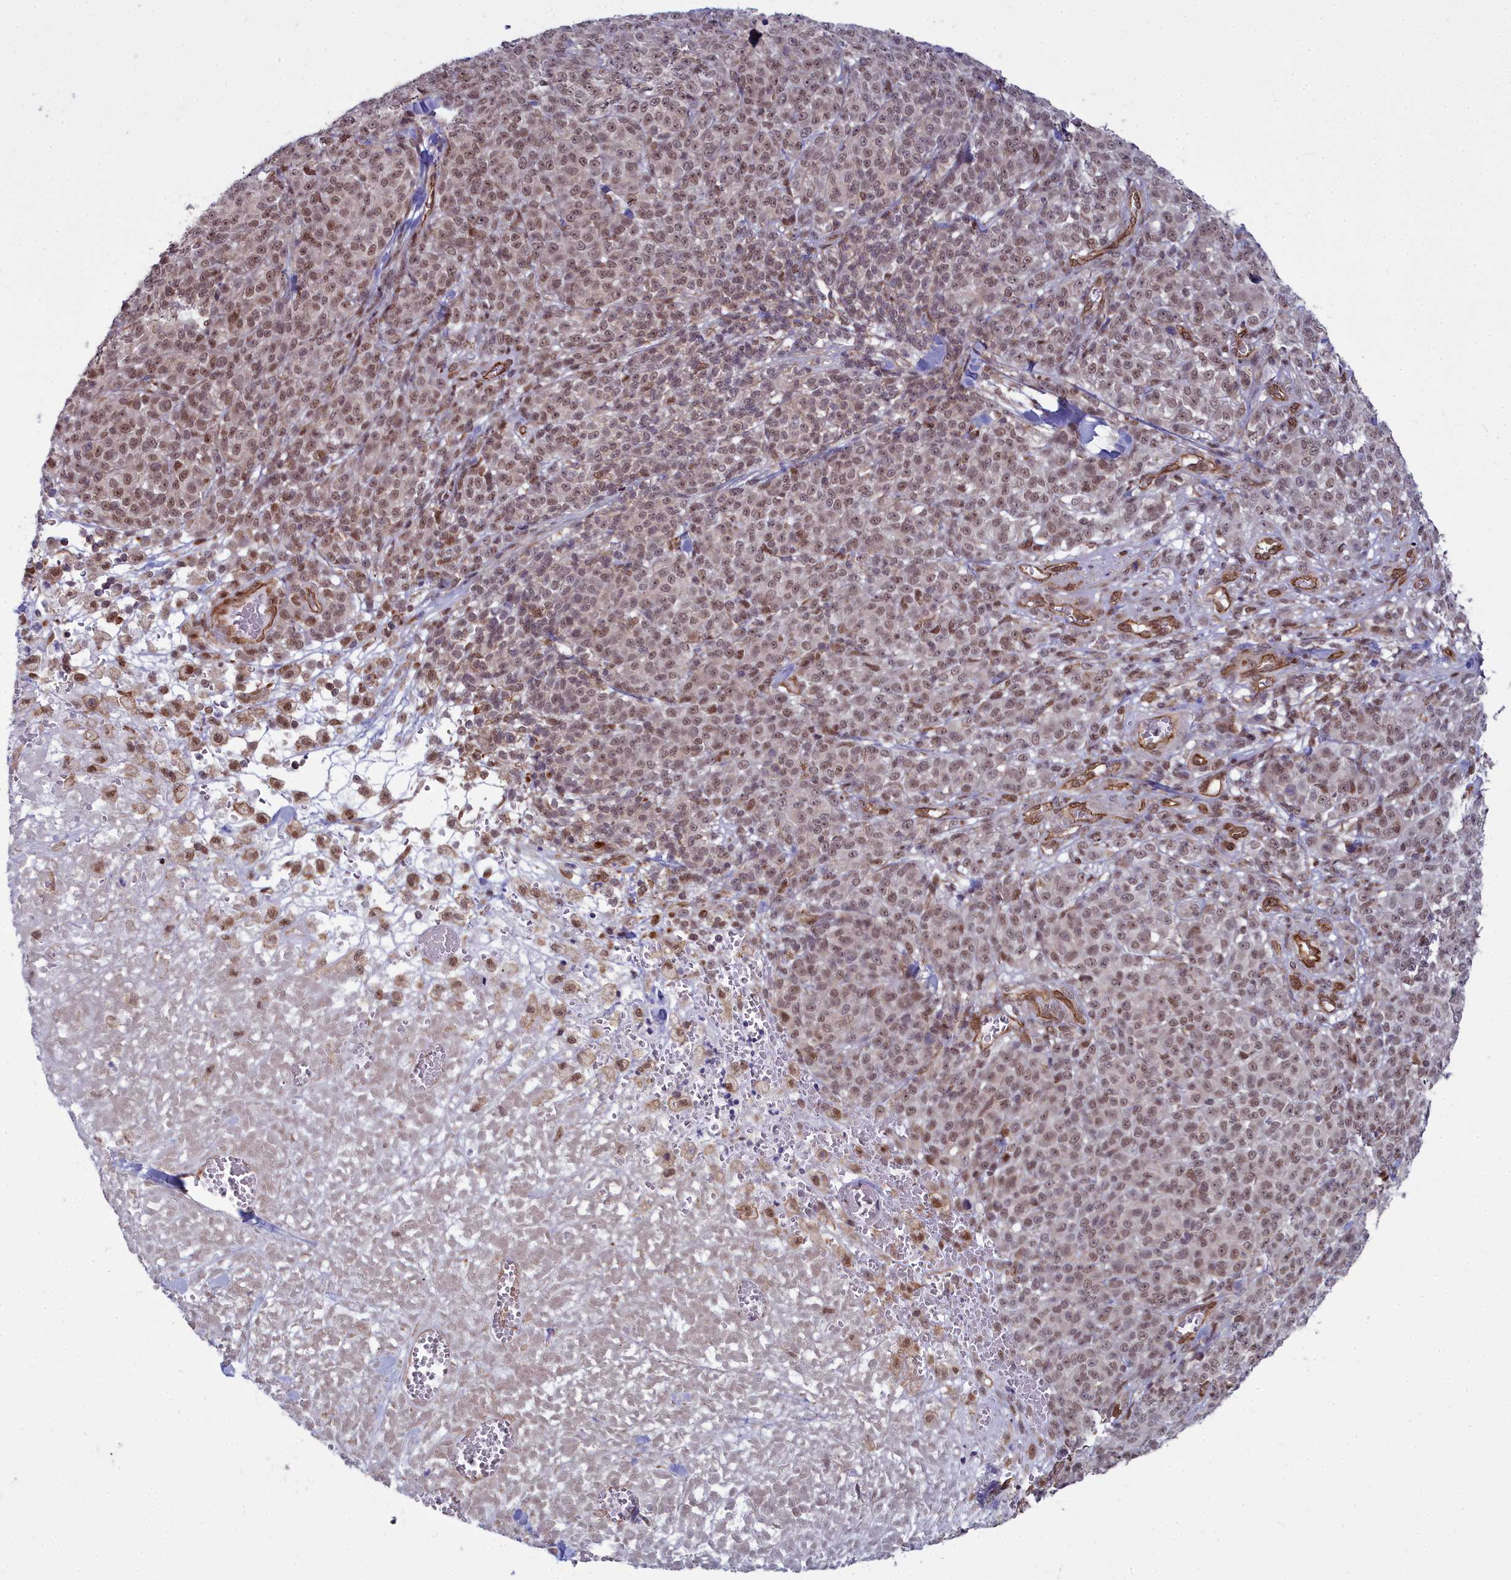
{"staining": {"intensity": "moderate", "quantity": ">75%", "location": "nuclear"}, "tissue": "melanoma", "cell_type": "Tumor cells", "image_type": "cancer", "snomed": [{"axis": "morphology", "description": "Normal tissue, NOS"}, {"axis": "morphology", "description": "Malignant melanoma, NOS"}, {"axis": "topography", "description": "Skin"}], "caption": "High-power microscopy captured an immunohistochemistry (IHC) micrograph of malignant melanoma, revealing moderate nuclear staining in approximately >75% of tumor cells. (DAB (3,3'-diaminobenzidine) = brown stain, brightfield microscopy at high magnification).", "gene": "YJU2", "patient": {"sex": "female", "age": 34}}